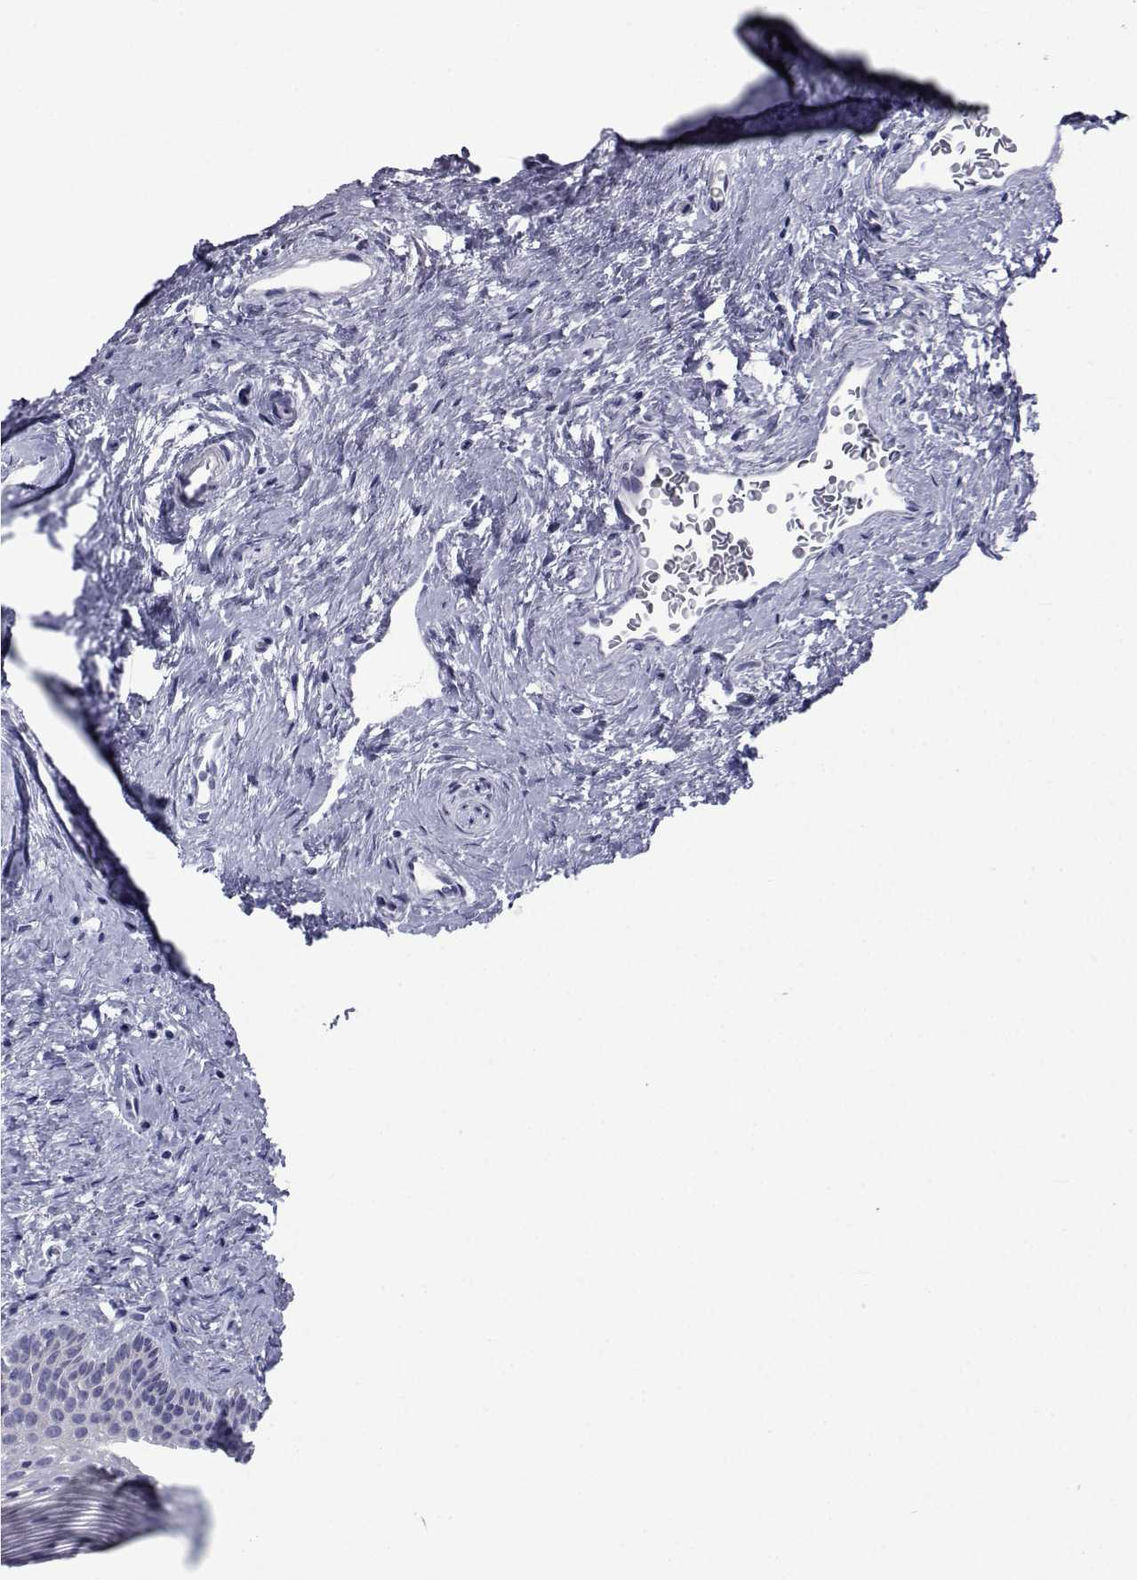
{"staining": {"intensity": "negative", "quantity": "none", "location": "none"}, "tissue": "cervix", "cell_type": "Glandular cells", "image_type": "normal", "snomed": [{"axis": "morphology", "description": "Normal tissue, NOS"}, {"axis": "topography", "description": "Cervix"}], "caption": "A high-resolution photomicrograph shows immunohistochemistry staining of unremarkable cervix, which displays no significant expression in glandular cells. (Brightfield microscopy of DAB immunohistochemistry (IHC) at high magnification).", "gene": "PDE6G", "patient": {"sex": "female", "age": 39}}